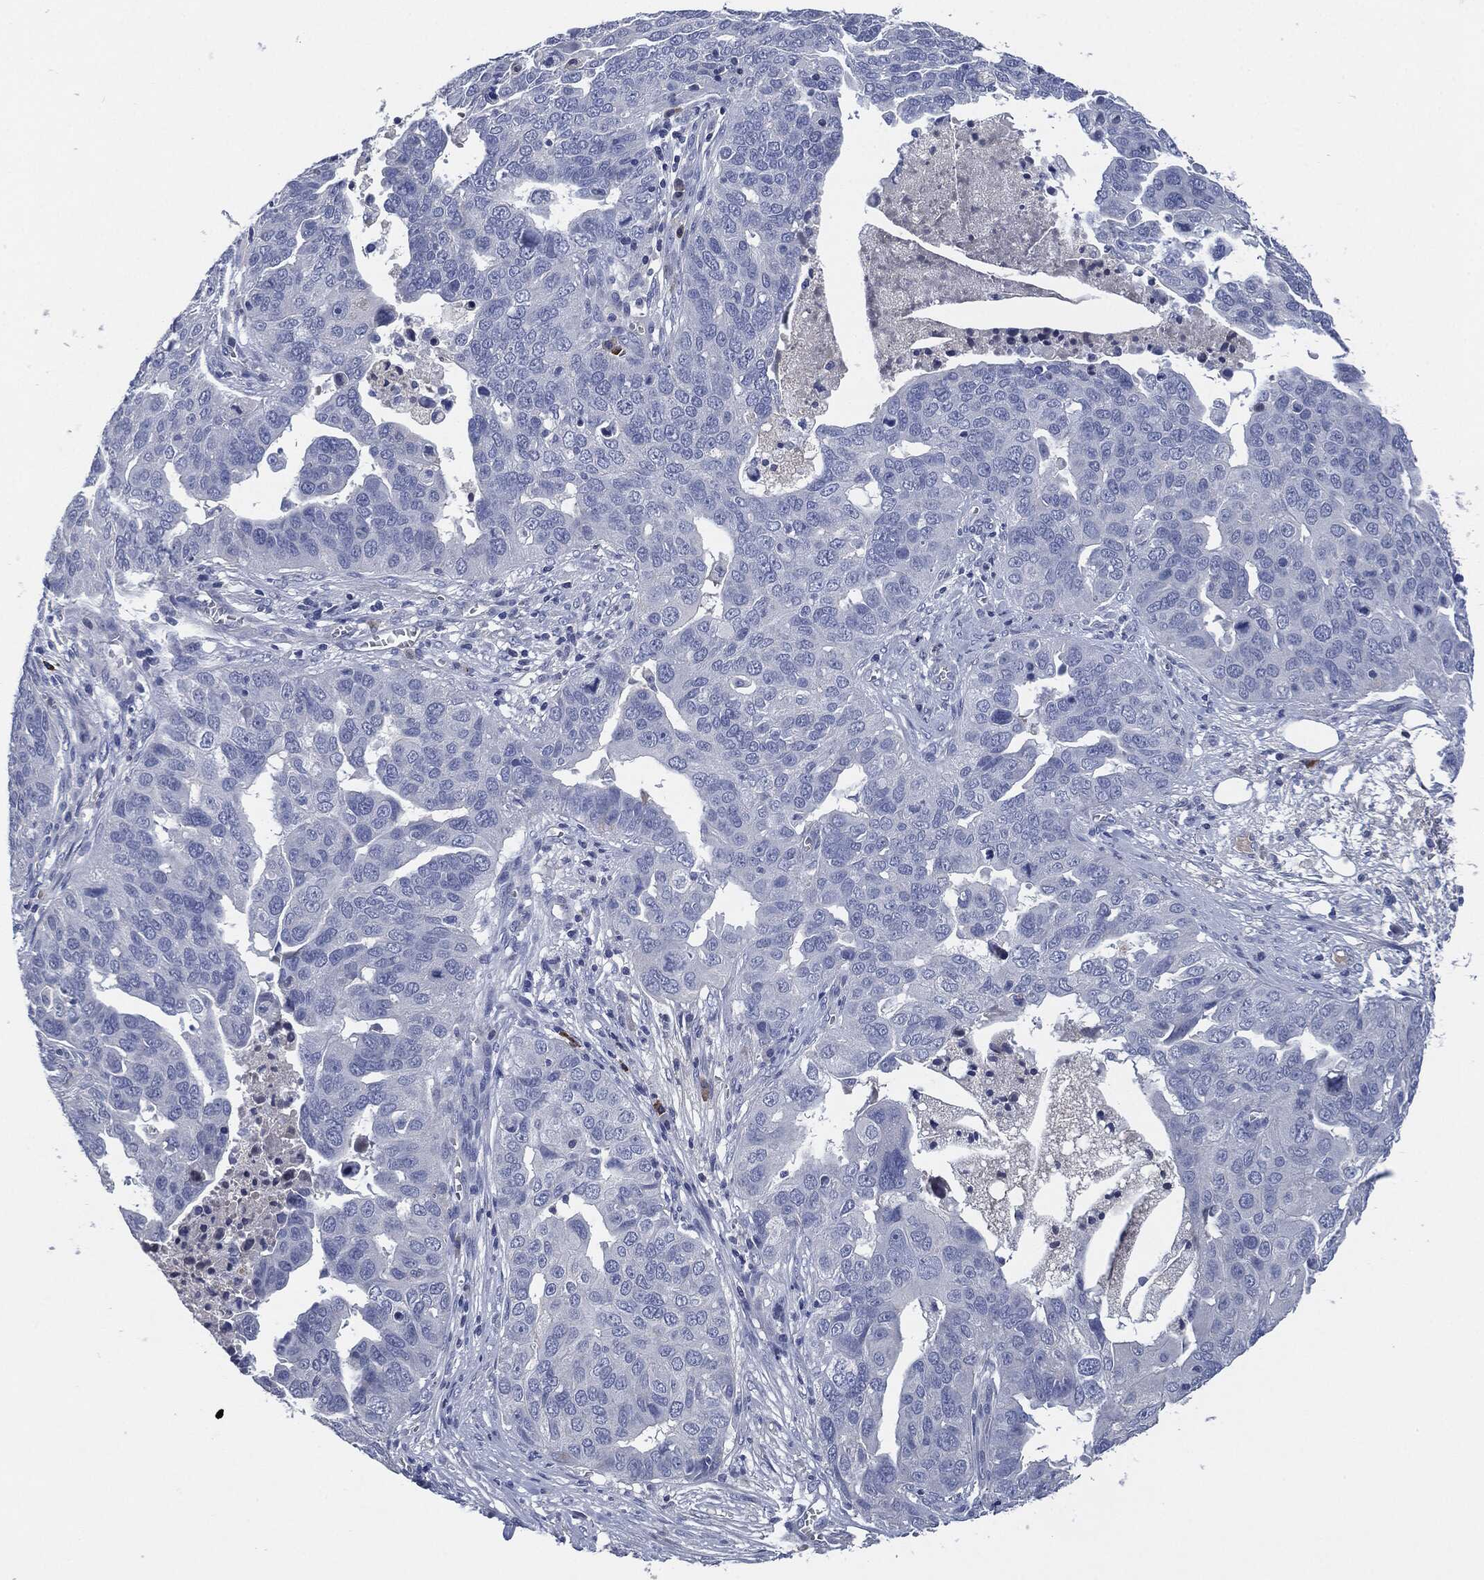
{"staining": {"intensity": "negative", "quantity": "none", "location": "none"}, "tissue": "ovarian cancer", "cell_type": "Tumor cells", "image_type": "cancer", "snomed": [{"axis": "morphology", "description": "Carcinoma, endometroid"}, {"axis": "topography", "description": "Soft tissue"}, {"axis": "topography", "description": "Ovary"}], "caption": "Histopathology image shows no protein expression in tumor cells of endometroid carcinoma (ovarian) tissue.", "gene": "CD27", "patient": {"sex": "female", "age": 52}}